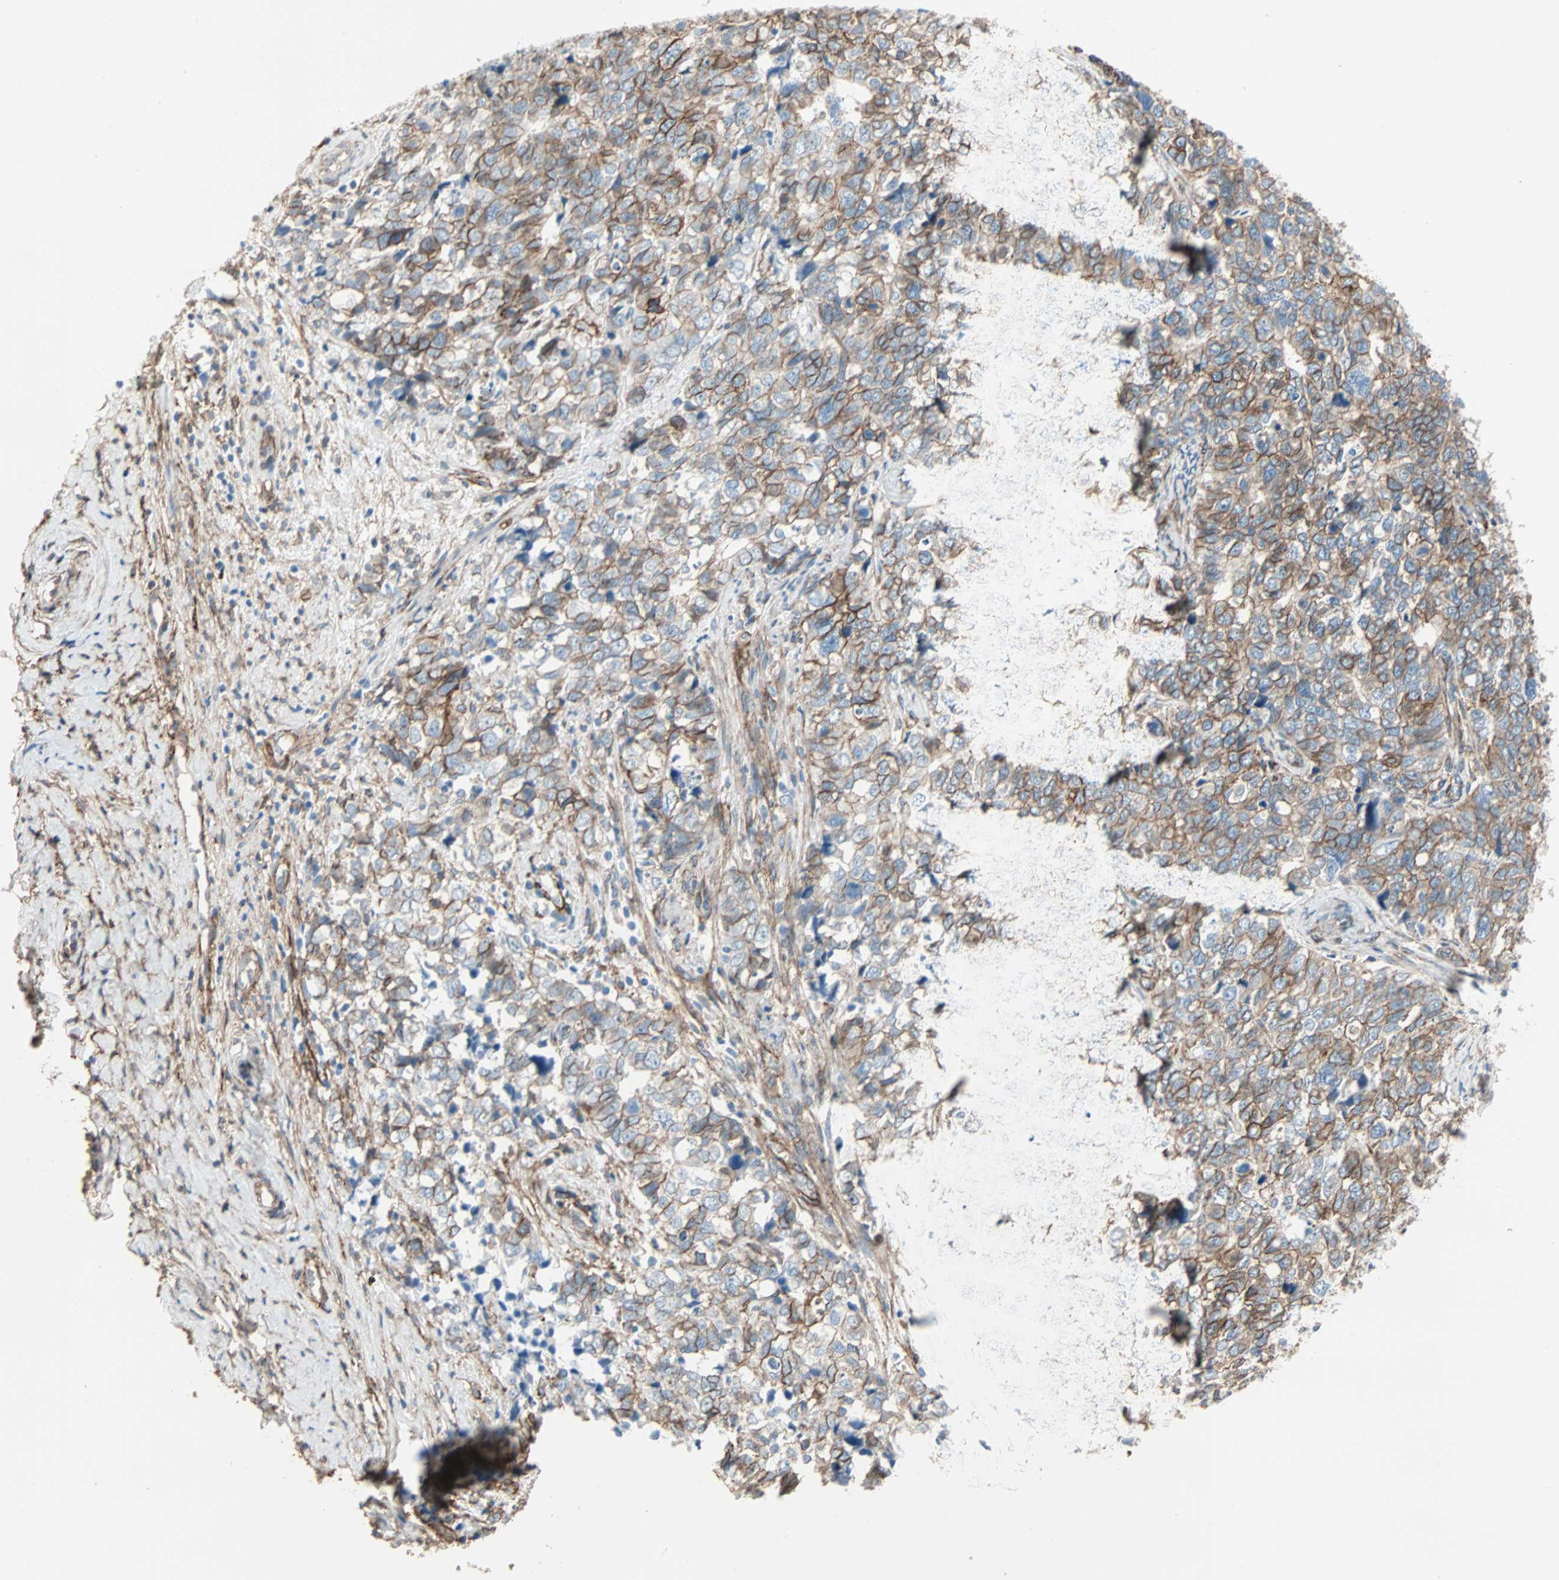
{"staining": {"intensity": "moderate", "quantity": ">75%", "location": "cytoplasmic/membranous"}, "tissue": "cervical cancer", "cell_type": "Tumor cells", "image_type": "cancer", "snomed": [{"axis": "morphology", "description": "Squamous cell carcinoma, NOS"}, {"axis": "topography", "description": "Cervix"}], "caption": "Tumor cells reveal medium levels of moderate cytoplasmic/membranous expression in approximately >75% of cells in cervical squamous cell carcinoma.", "gene": "EPB41L2", "patient": {"sex": "female", "age": 63}}